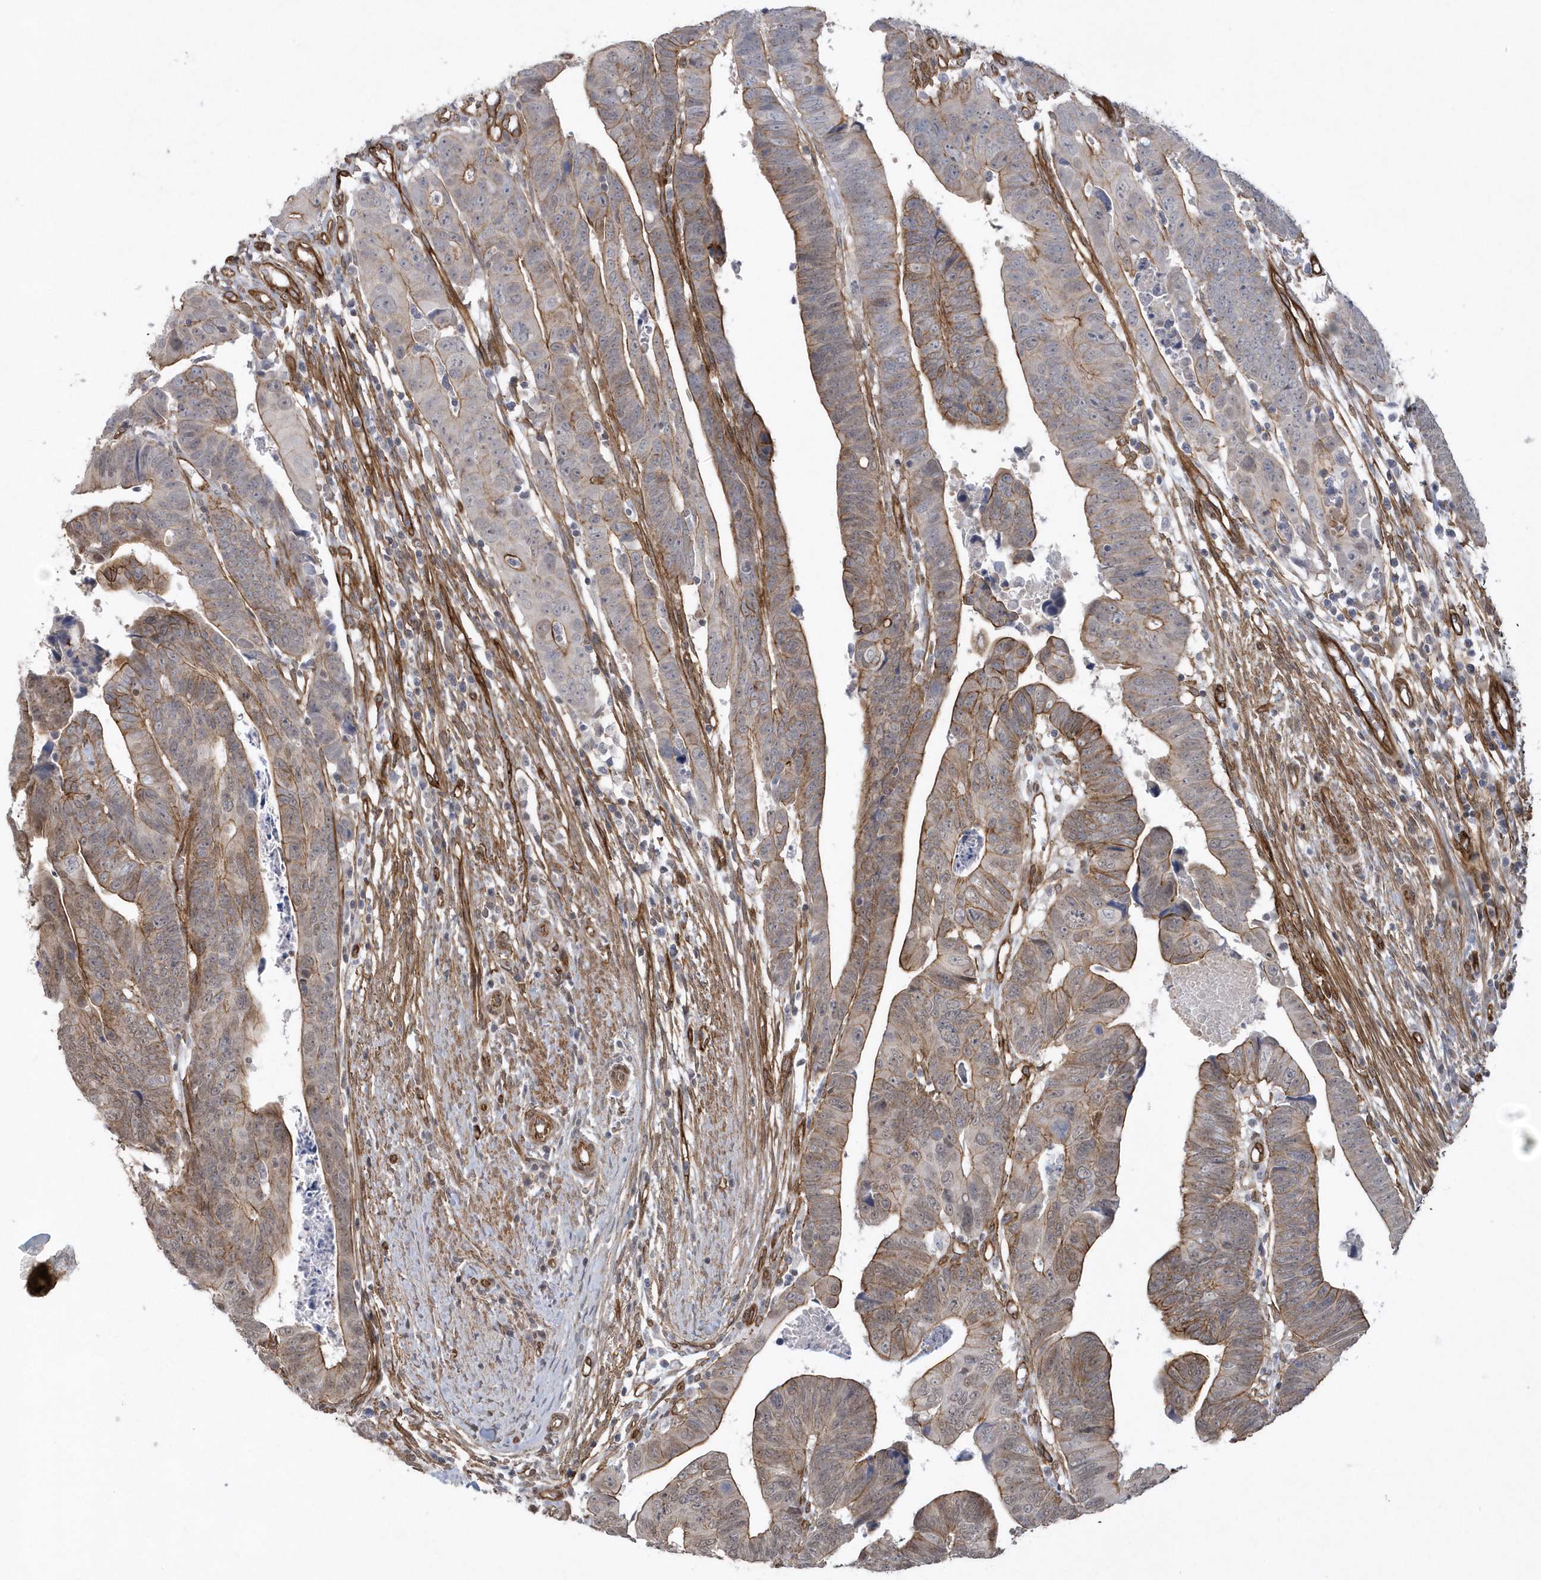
{"staining": {"intensity": "moderate", "quantity": ">75%", "location": "cytoplasmic/membranous"}, "tissue": "colorectal cancer", "cell_type": "Tumor cells", "image_type": "cancer", "snomed": [{"axis": "morphology", "description": "Adenocarcinoma, NOS"}, {"axis": "topography", "description": "Rectum"}], "caption": "Colorectal adenocarcinoma stained with a brown dye shows moderate cytoplasmic/membranous positive expression in approximately >75% of tumor cells.", "gene": "RAI14", "patient": {"sex": "female", "age": 65}}